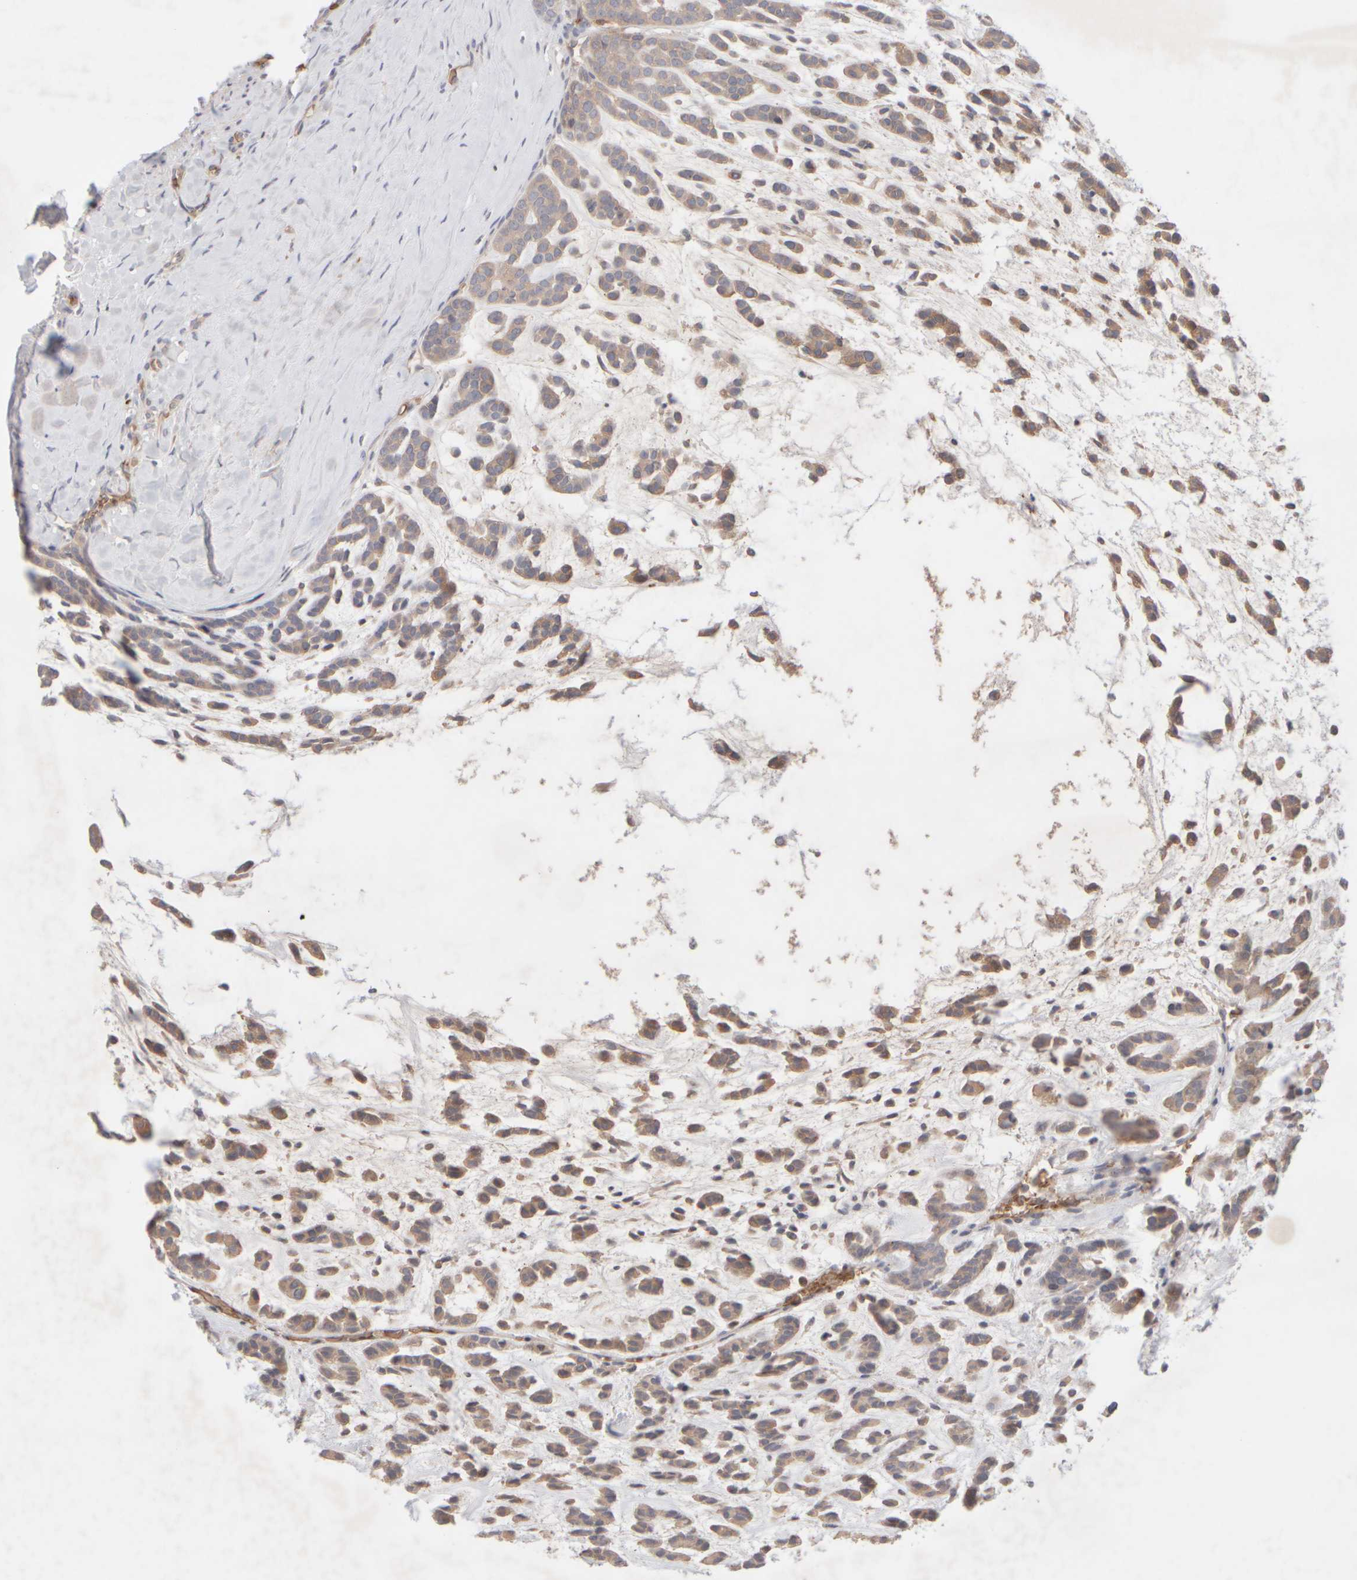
{"staining": {"intensity": "moderate", "quantity": "<25%", "location": "cytoplasmic/membranous"}, "tissue": "head and neck cancer", "cell_type": "Tumor cells", "image_type": "cancer", "snomed": [{"axis": "morphology", "description": "Adenocarcinoma, NOS"}, {"axis": "morphology", "description": "Adenoma, NOS"}, {"axis": "topography", "description": "Head-Neck"}], "caption": "The micrograph reveals staining of head and neck cancer, revealing moderate cytoplasmic/membranous protein positivity (brown color) within tumor cells.", "gene": "MST1", "patient": {"sex": "female", "age": 55}}